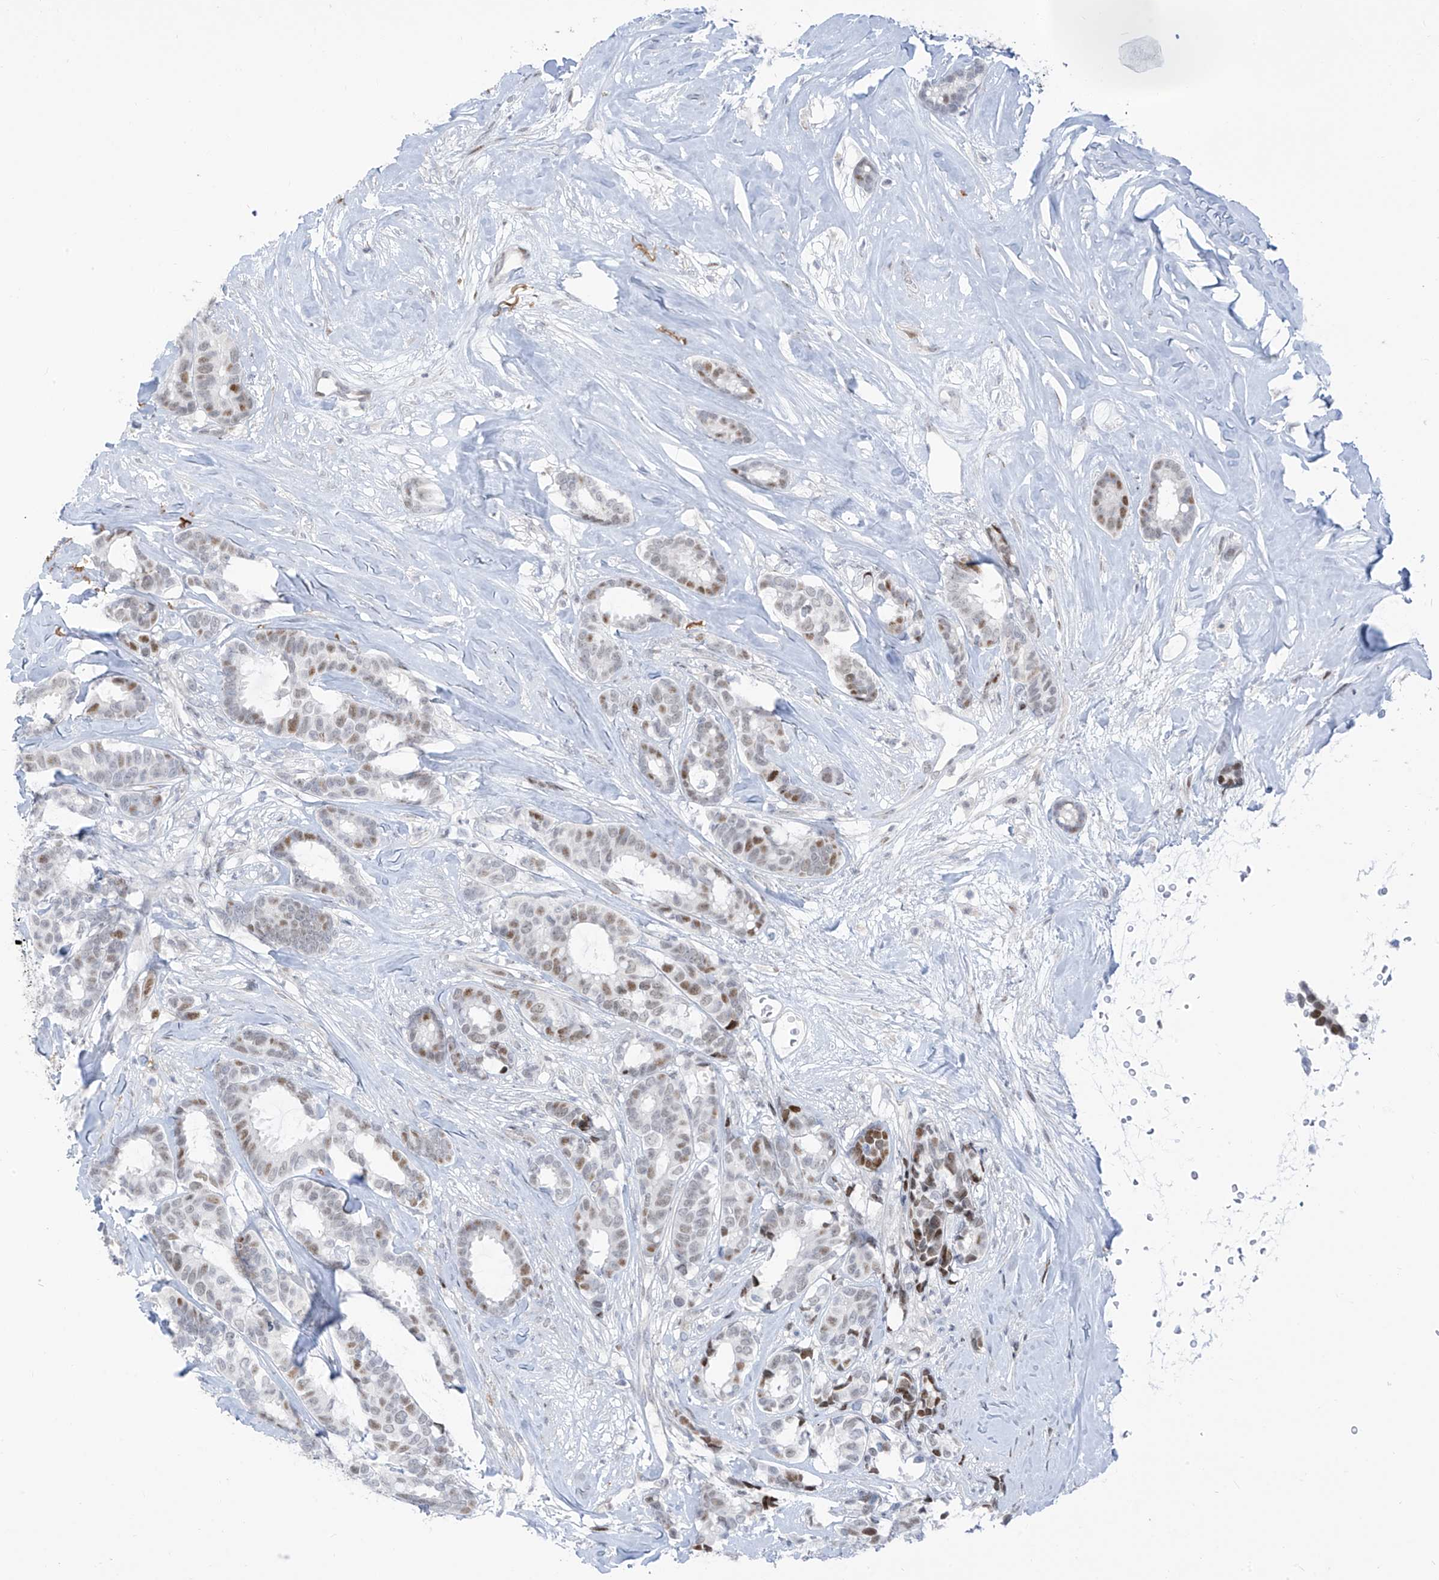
{"staining": {"intensity": "moderate", "quantity": "25%-75%", "location": "nuclear"}, "tissue": "breast cancer", "cell_type": "Tumor cells", "image_type": "cancer", "snomed": [{"axis": "morphology", "description": "Duct carcinoma"}, {"axis": "topography", "description": "Breast"}], "caption": "This is a histology image of immunohistochemistry staining of breast cancer (infiltrating ductal carcinoma), which shows moderate staining in the nuclear of tumor cells.", "gene": "LIN9", "patient": {"sex": "female", "age": 87}}